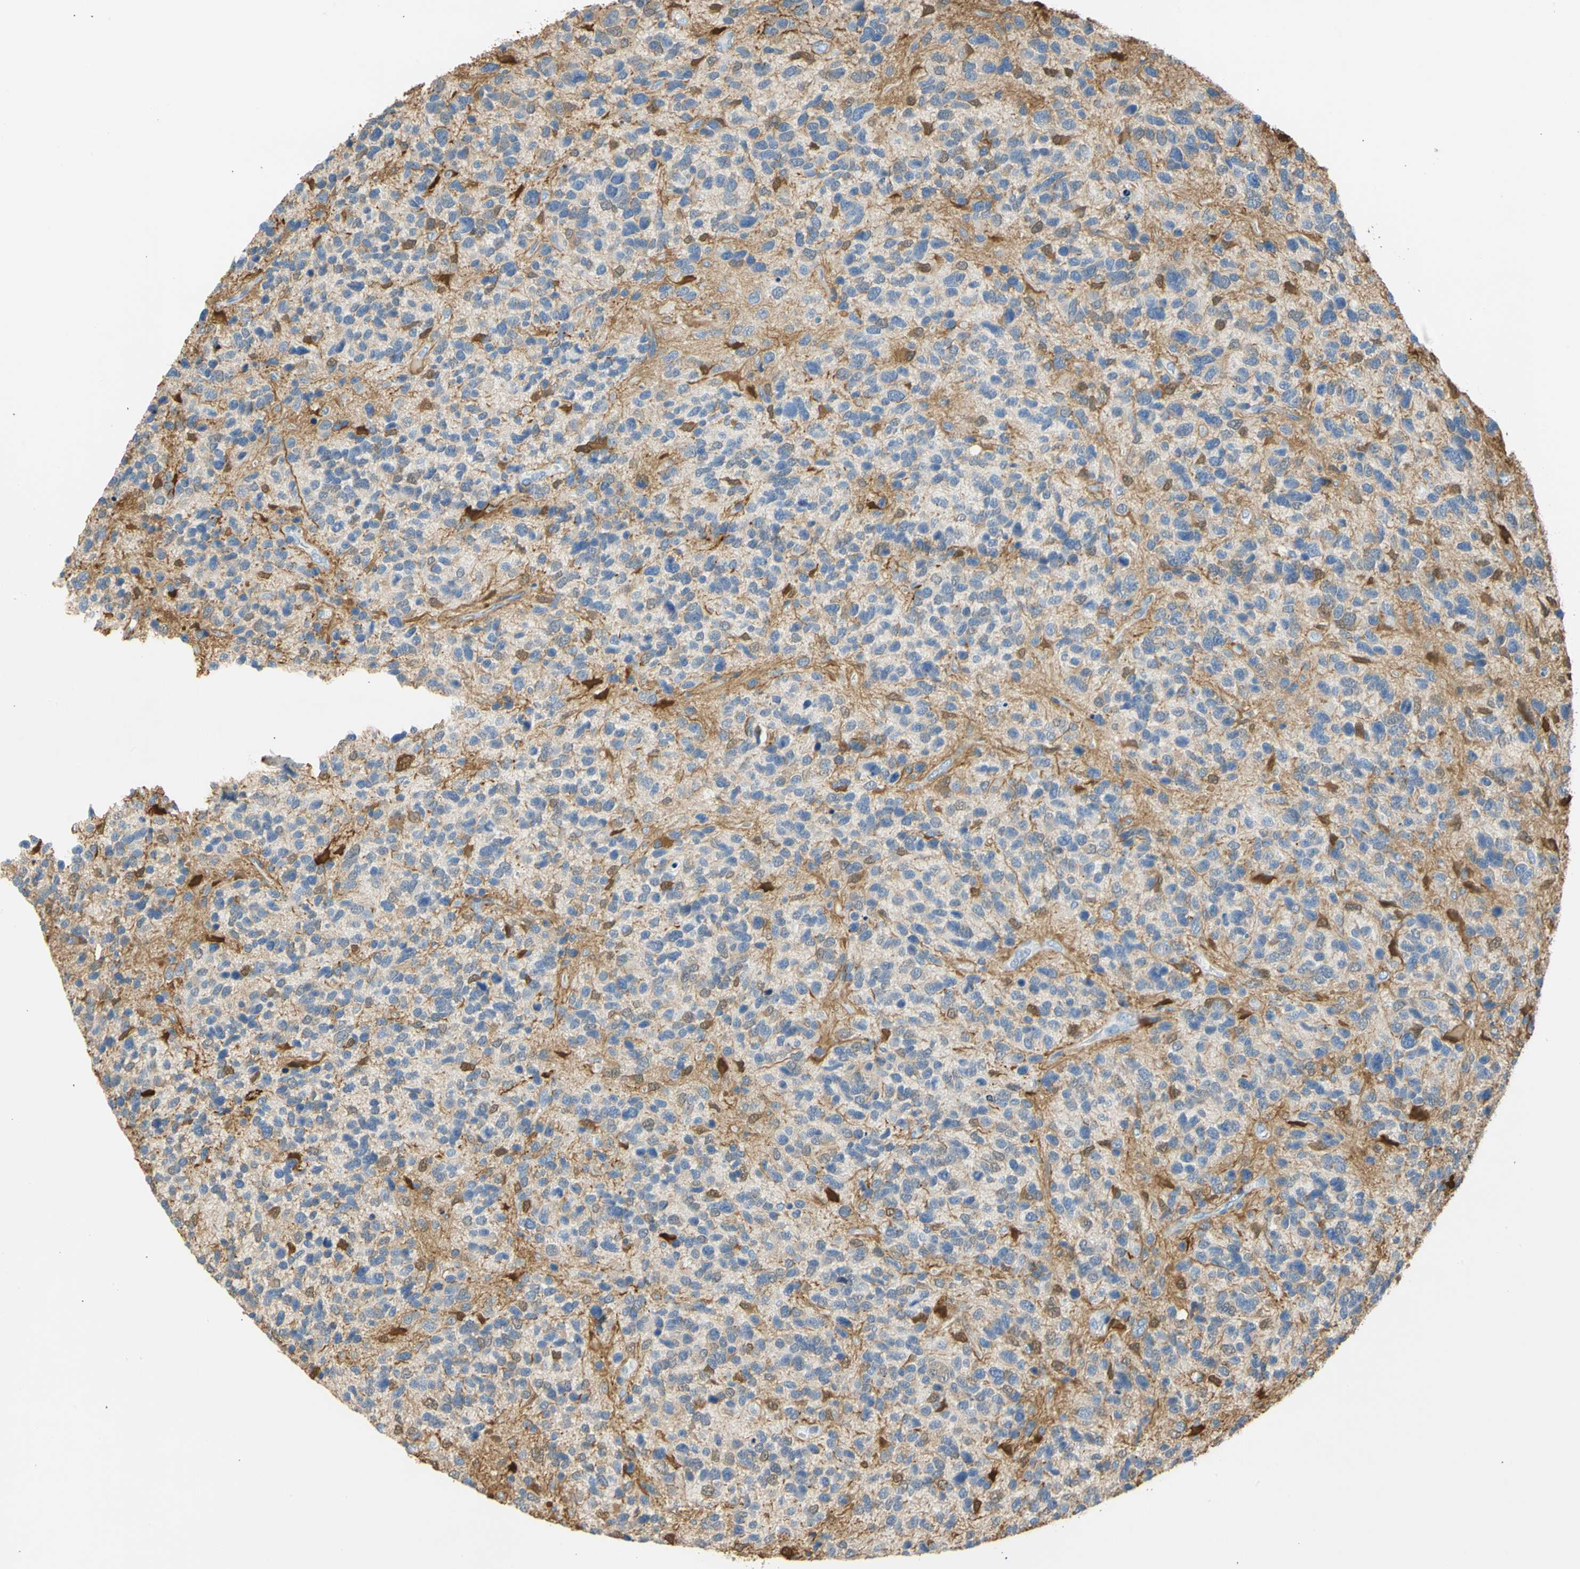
{"staining": {"intensity": "moderate", "quantity": "<25%", "location": "cytoplasmic/membranous,nuclear"}, "tissue": "glioma", "cell_type": "Tumor cells", "image_type": "cancer", "snomed": [{"axis": "morphology", "description": "Glioma, malignant, High grade"}, {"axis": "topography", "description": "Brain"}], "caption": "The image exhibits immunohistochemical staining of glioma. There is moderate cytoplasmic/membranous and nuclear positivity is seen in about <25% of tumor cells.", "gene": "S100A6", "patient": {"sex": "female", "age": 58}}